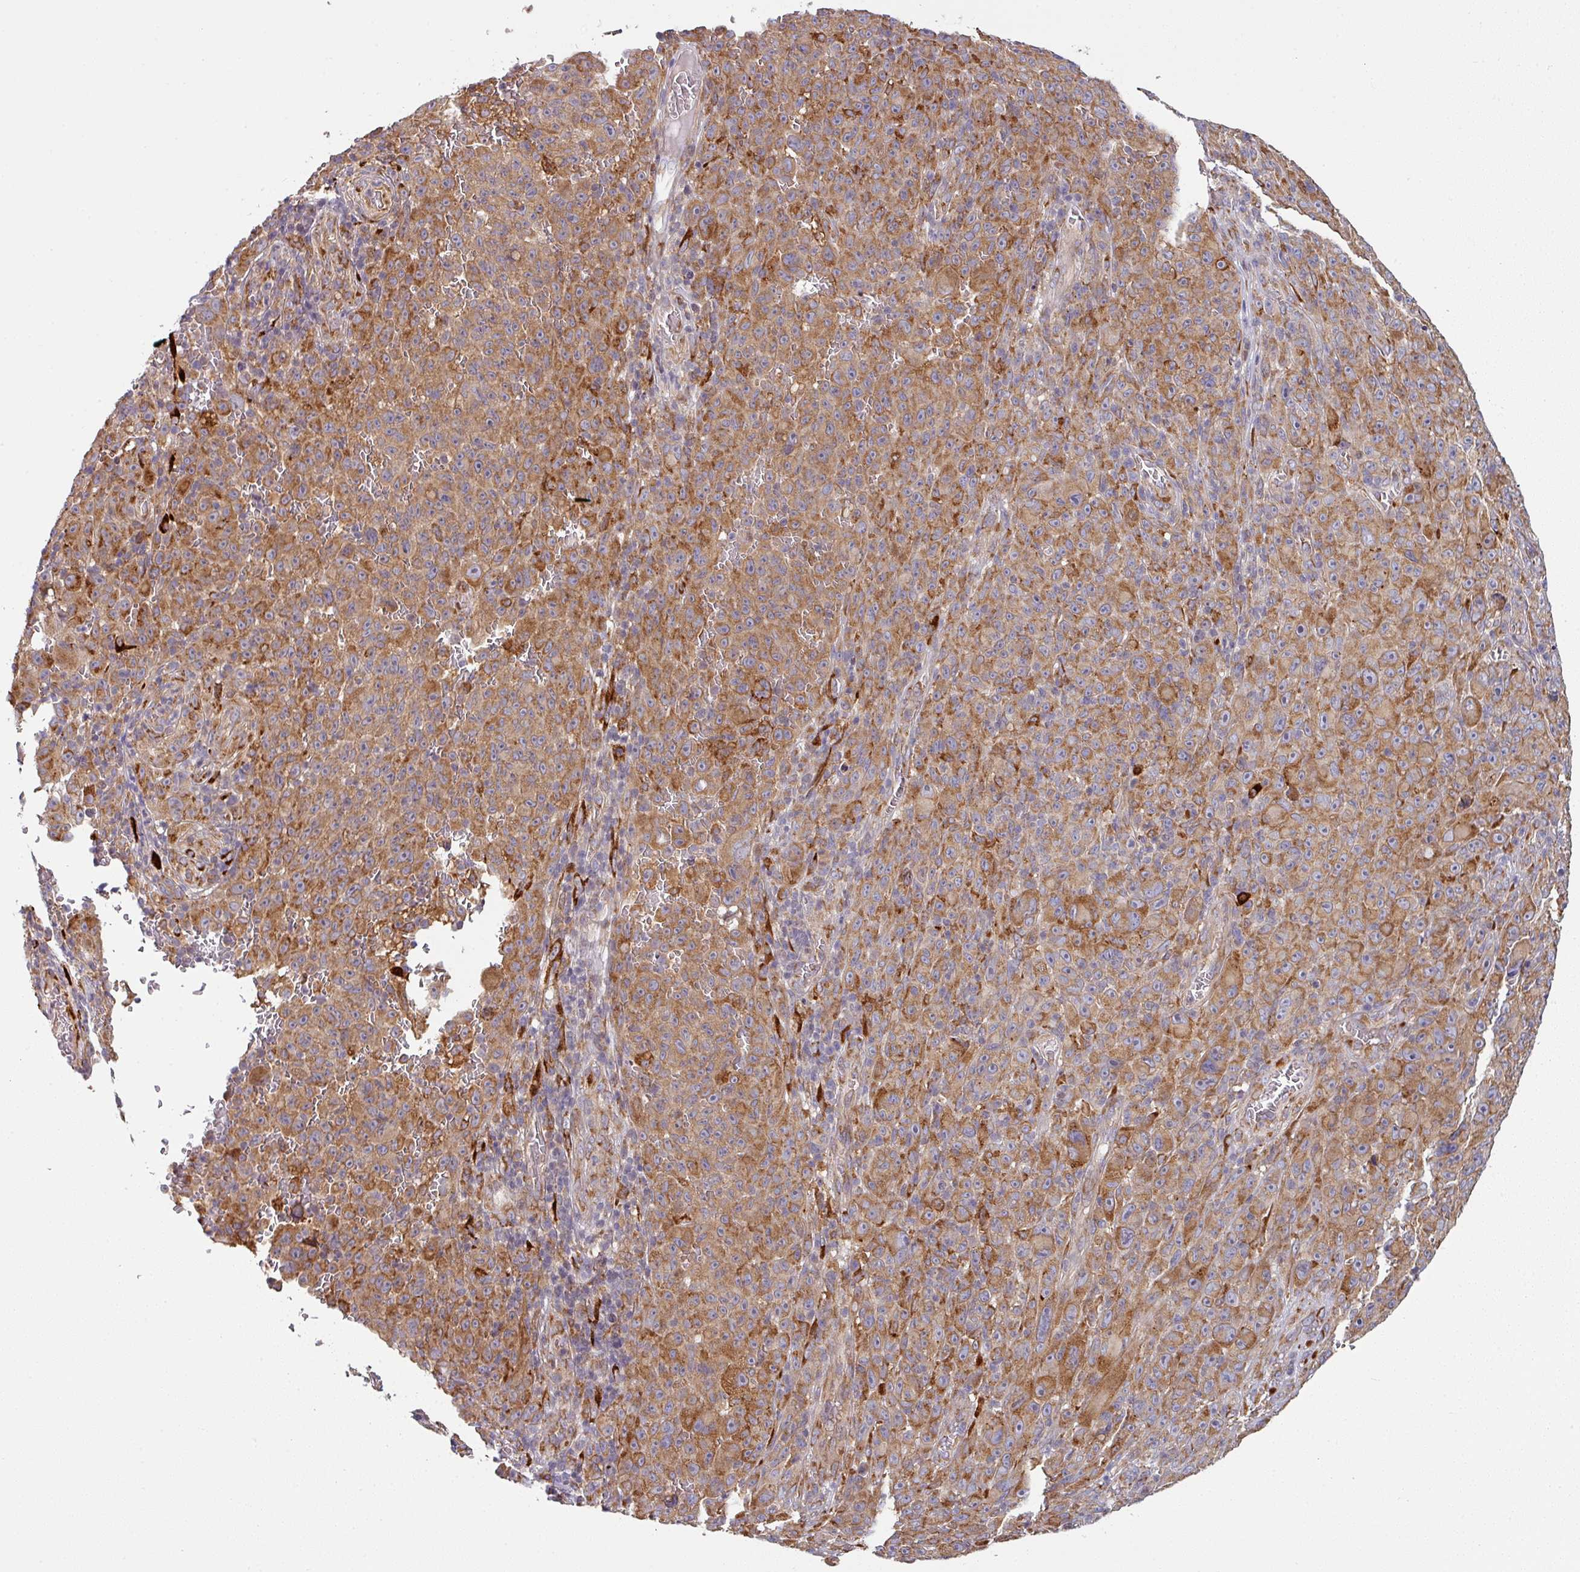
{"staining": {"intensity": "moderate", "quantity": ">75%", "location": "cytoplasmic/membranous"}, "tissue": "melanoma", "cell_type": "Tumor cells", "image_type": "cancer", "snomed": [{"axis": "morphology", "description": "Malignant melanoma, NOS"}, {"axis": "topography", "description": "Skin"}], "caption": "Moderate cytoplasmic/membranous staining is identified in about >75% of tumor cells in malignant melanoma.", "gene": "ZNF268", "patient": {"sex": "female", "age": 82}}